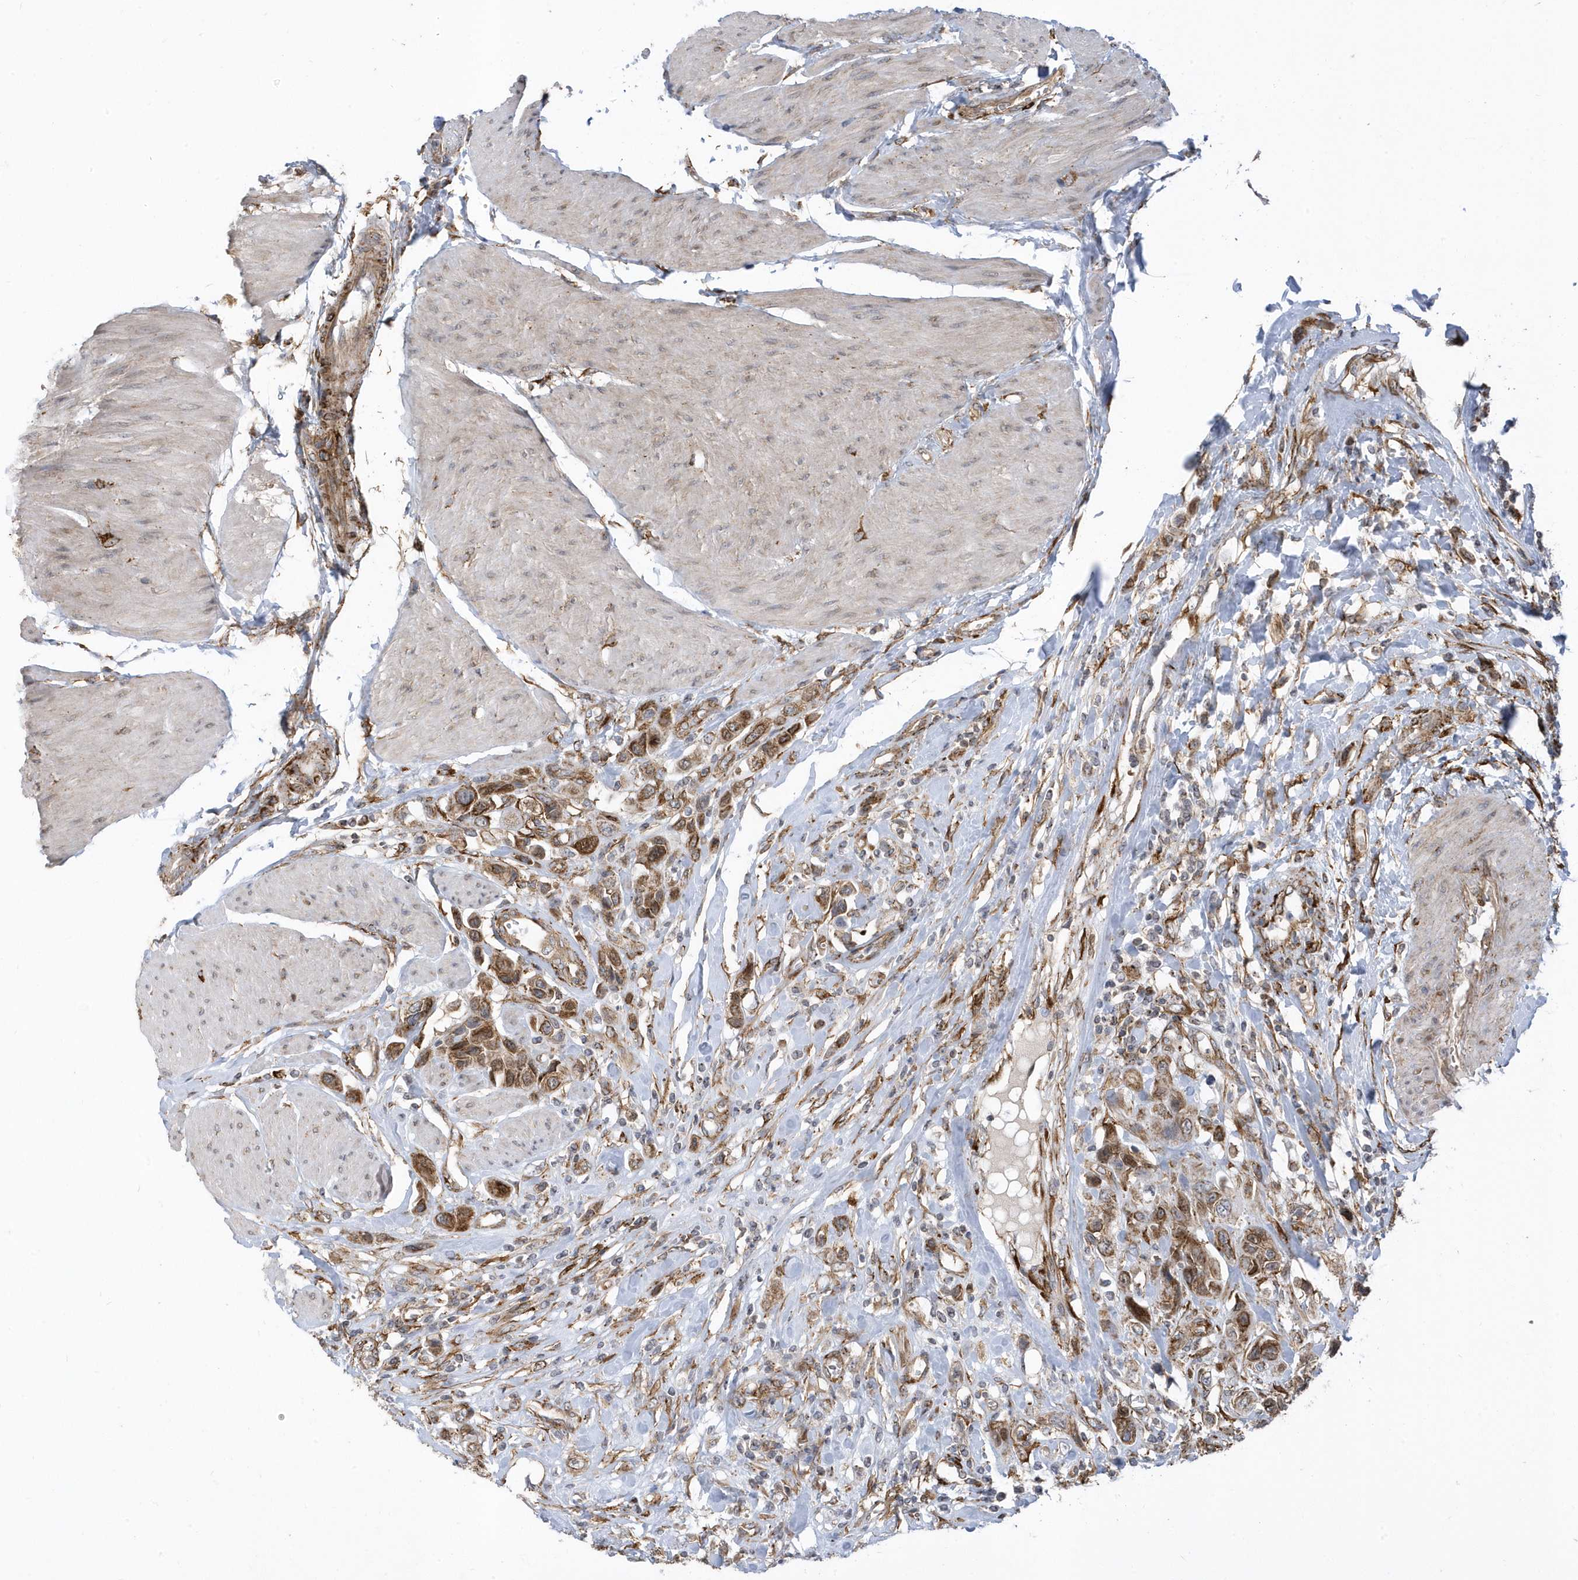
{"staining": {"intensity": "moderate", "quantity": ">75%", "location": "cytoplasmic/membranous,nuclear"}, "tissue": "urothelial cancer", "cell_type": "Tumor cells", "image_type": "cancer", "snomed": [{"axis": "morphology", "description": "Urothelial carcinoma, High grade"}, {"axis": "topography", "description": "Urinary bladder"}], "caption": "High-magnification brightfield microscopy of urothelial carcinoma (high-grade) stained with DAB (3,3'-diaminobenzidine) (brown) and counterstained with hematoxylin (blue). tumor cells exhibit moderate cytoplasmic/membranous and nuclear staining is appreciated in approximately>75% of cells. (IHC, brightfield microscopy, high magnification).", "gene": "HRH4", "patient": {"sex": "male", "age": 50}}